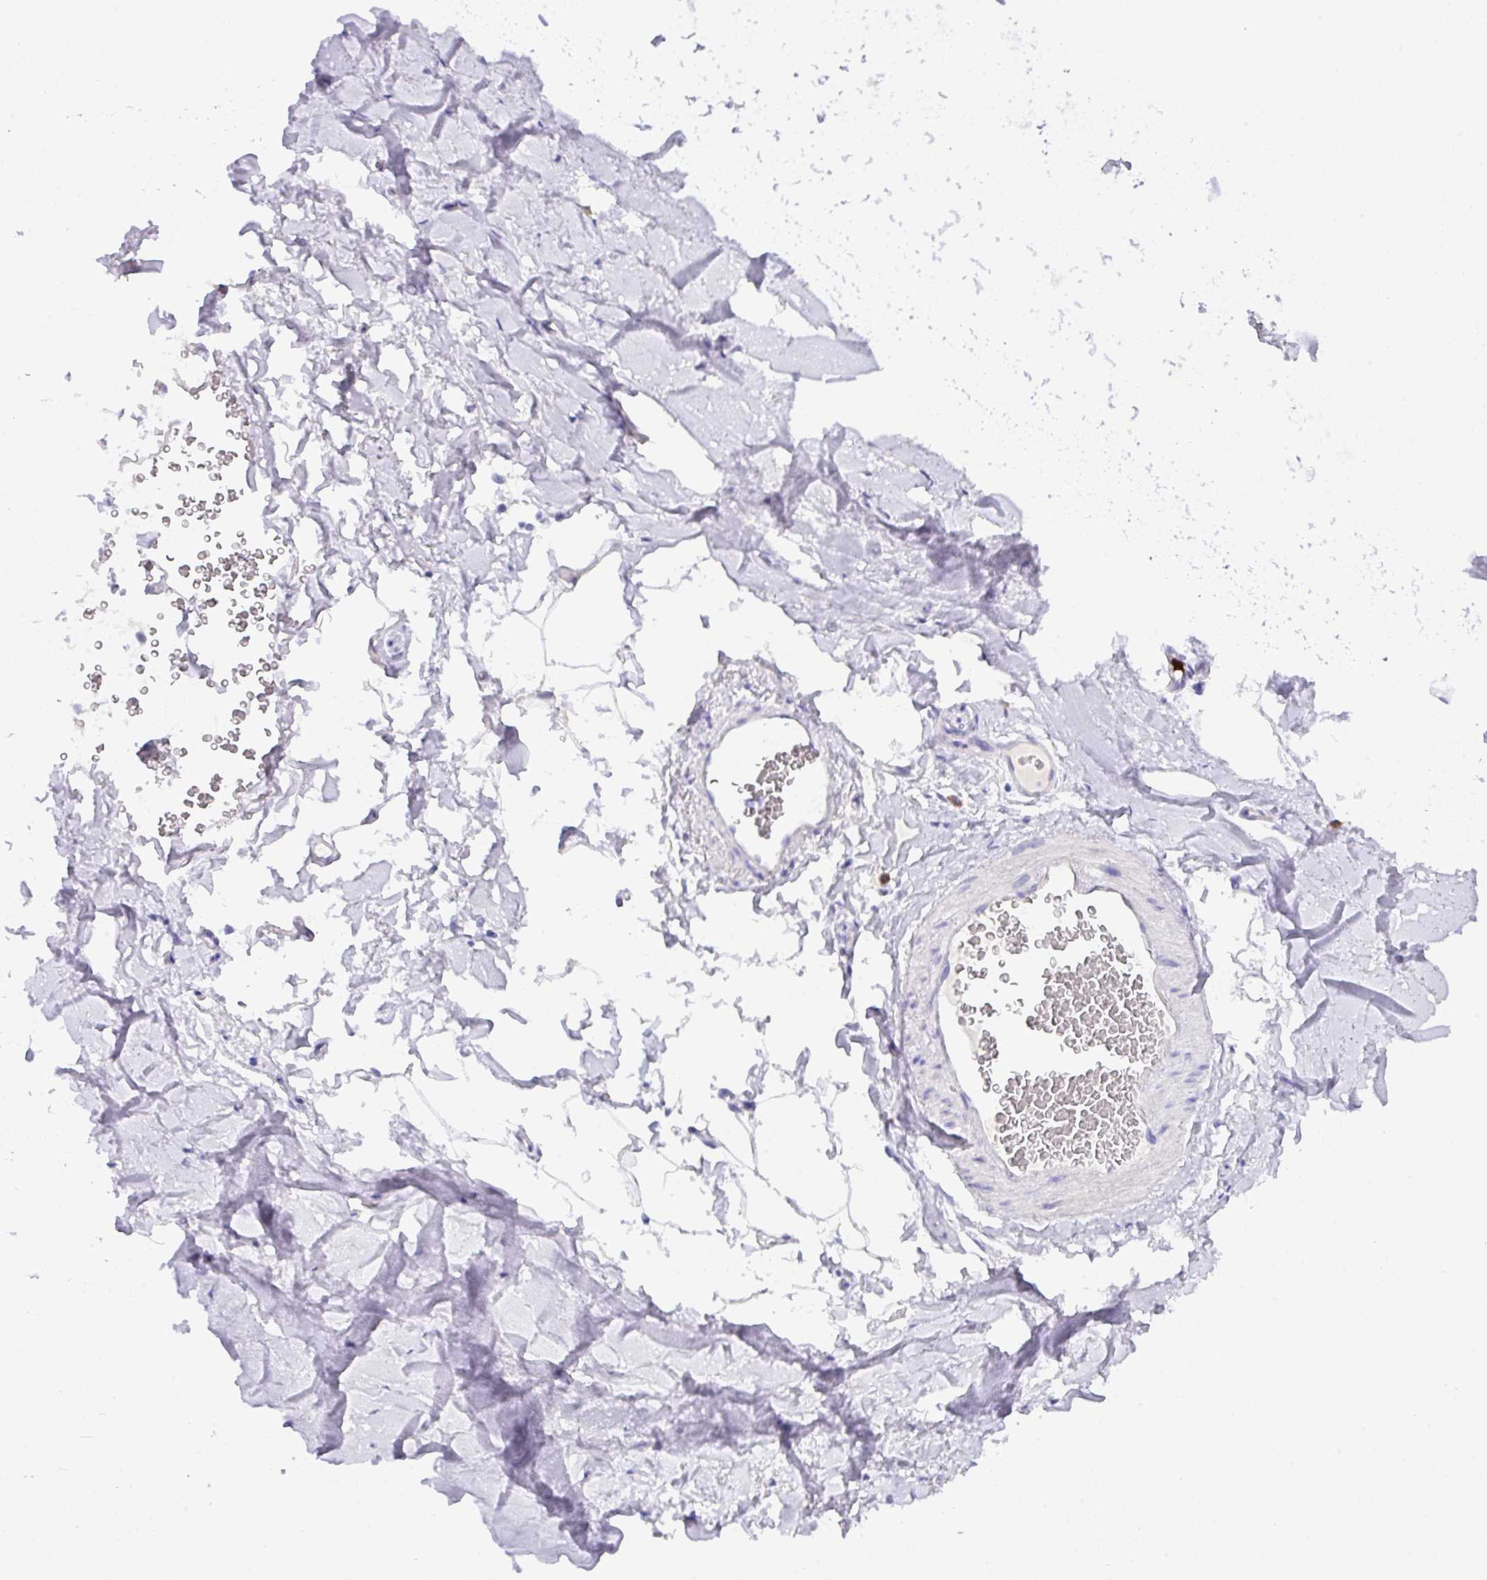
{"staining": {"intensity": "negative", "quantity": "none", "location": "none"}, "tissue": "adipose tissue", "cell_type": "Adipocytes", "image_type": "normal", "snomed": [{"axis": "morphology", "description": "Normal tissue, NOS"}, {"axis": "topography", "description": "Cartilage tissue"}, {"axis": "topography", "description": "Bronchus"}], "caption": "Immunohistochemical staining of normal human adipose tissue exhibits no significant staining in adipocytes. Nuclei are stained in blue.", "gene": "MRM2", "patient": {"sex": "female", "age": 72}}